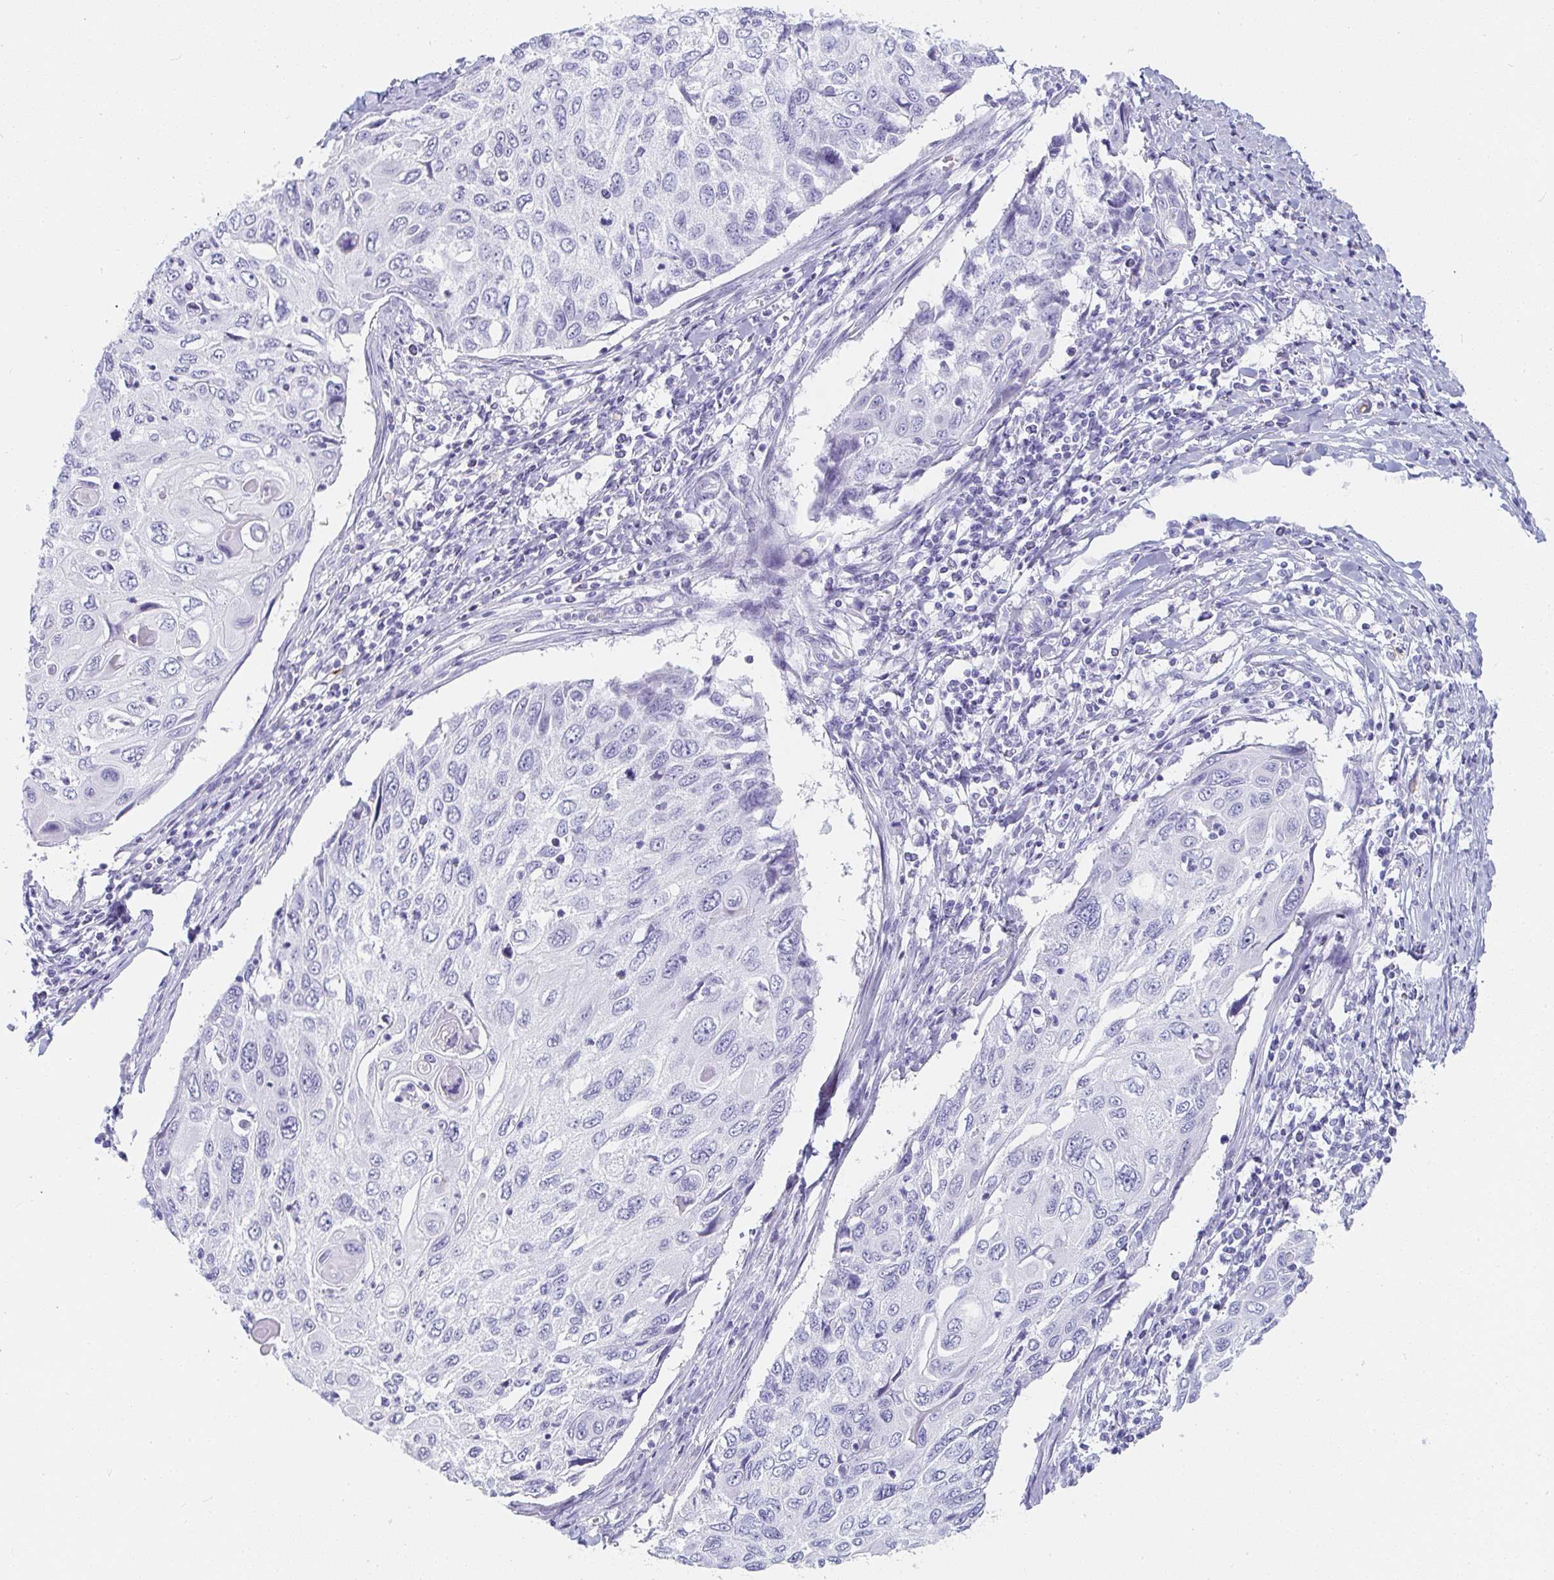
{"staining": {"intensity": "negative", "quantity": "none", "location": "none"}, "tissue": "cervical cancer", "cell_type": "Tumor cells", "image_type": "cancer", "snomed": [{"axis": "morphology", "description": "Squamous cell carcinoma, NOS"}, {"axis": "topography", "description": "Cervix"}], "caption": "Squamous cell carcinoma (cervical) was stained to show a protein in brown. There is no significant positivity in tumor cells. (Stains: DAB (3,3'-diaminobenzidine) IHC with hematoxylin counter stain, Microscopy: brightfield microscopy at high magnification).", "gene": "PRND", "patient": {"sex": "female", "age": 70}}